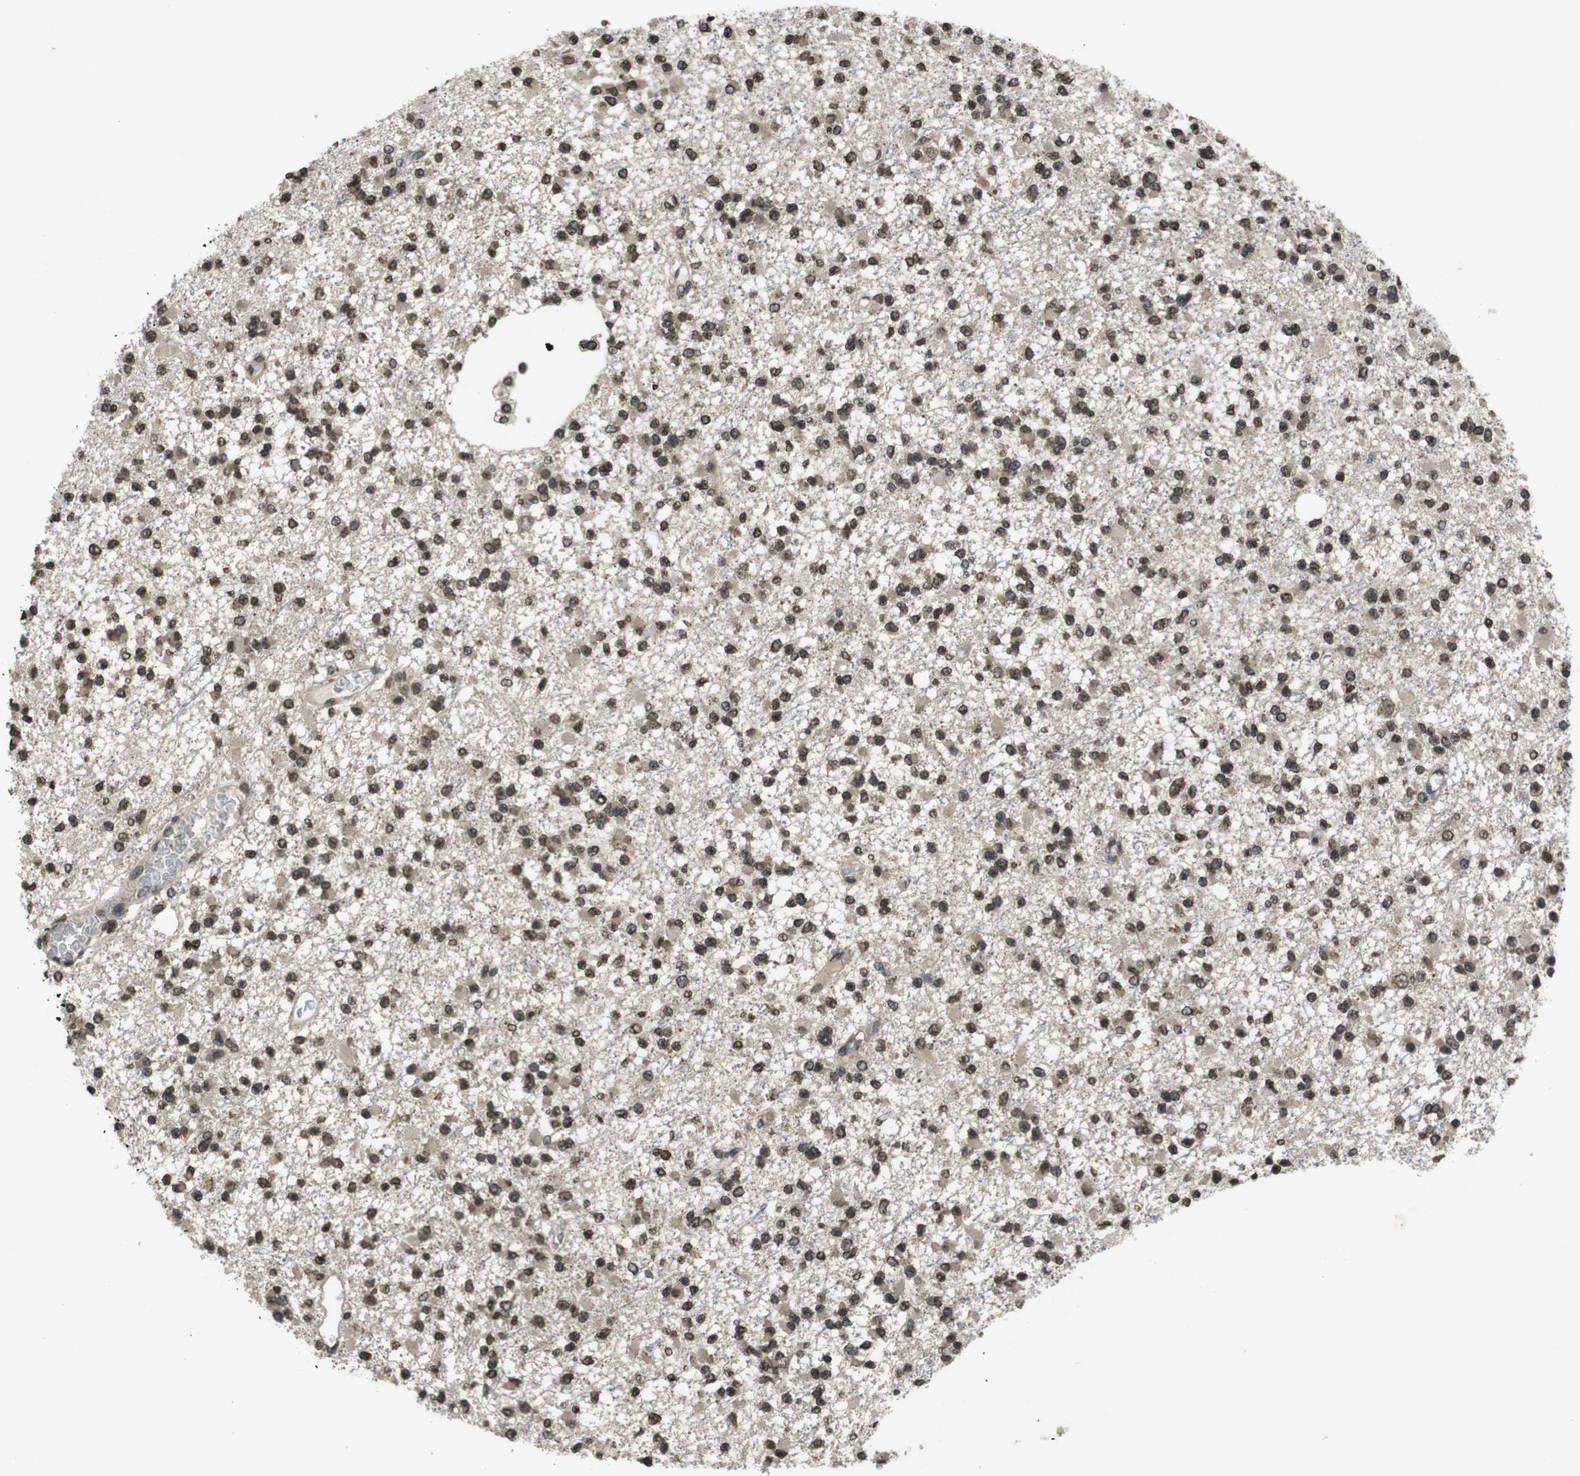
{"staining": {"intensity": "moderate", "quantity": ">75%", "location": "nuclear"}, "tissue": "glioma", "cell_type": "Tumor cells", "image_type": "cancer", "snomed": [{"axis": "morphology", "description": "Glioma, malignant, Low grade"}, {"axis": "topography", "description": "Brain"}], "caption": "Tumor cells reveal medium levels of moderate nuclear staining in about >75% of cells in malignant glioma (low-grade). The protein of interest is shown in brown color, while the nuclei are stained blue.", "gene": "MAF", "patient": {"sex": "female", "age": 22}}